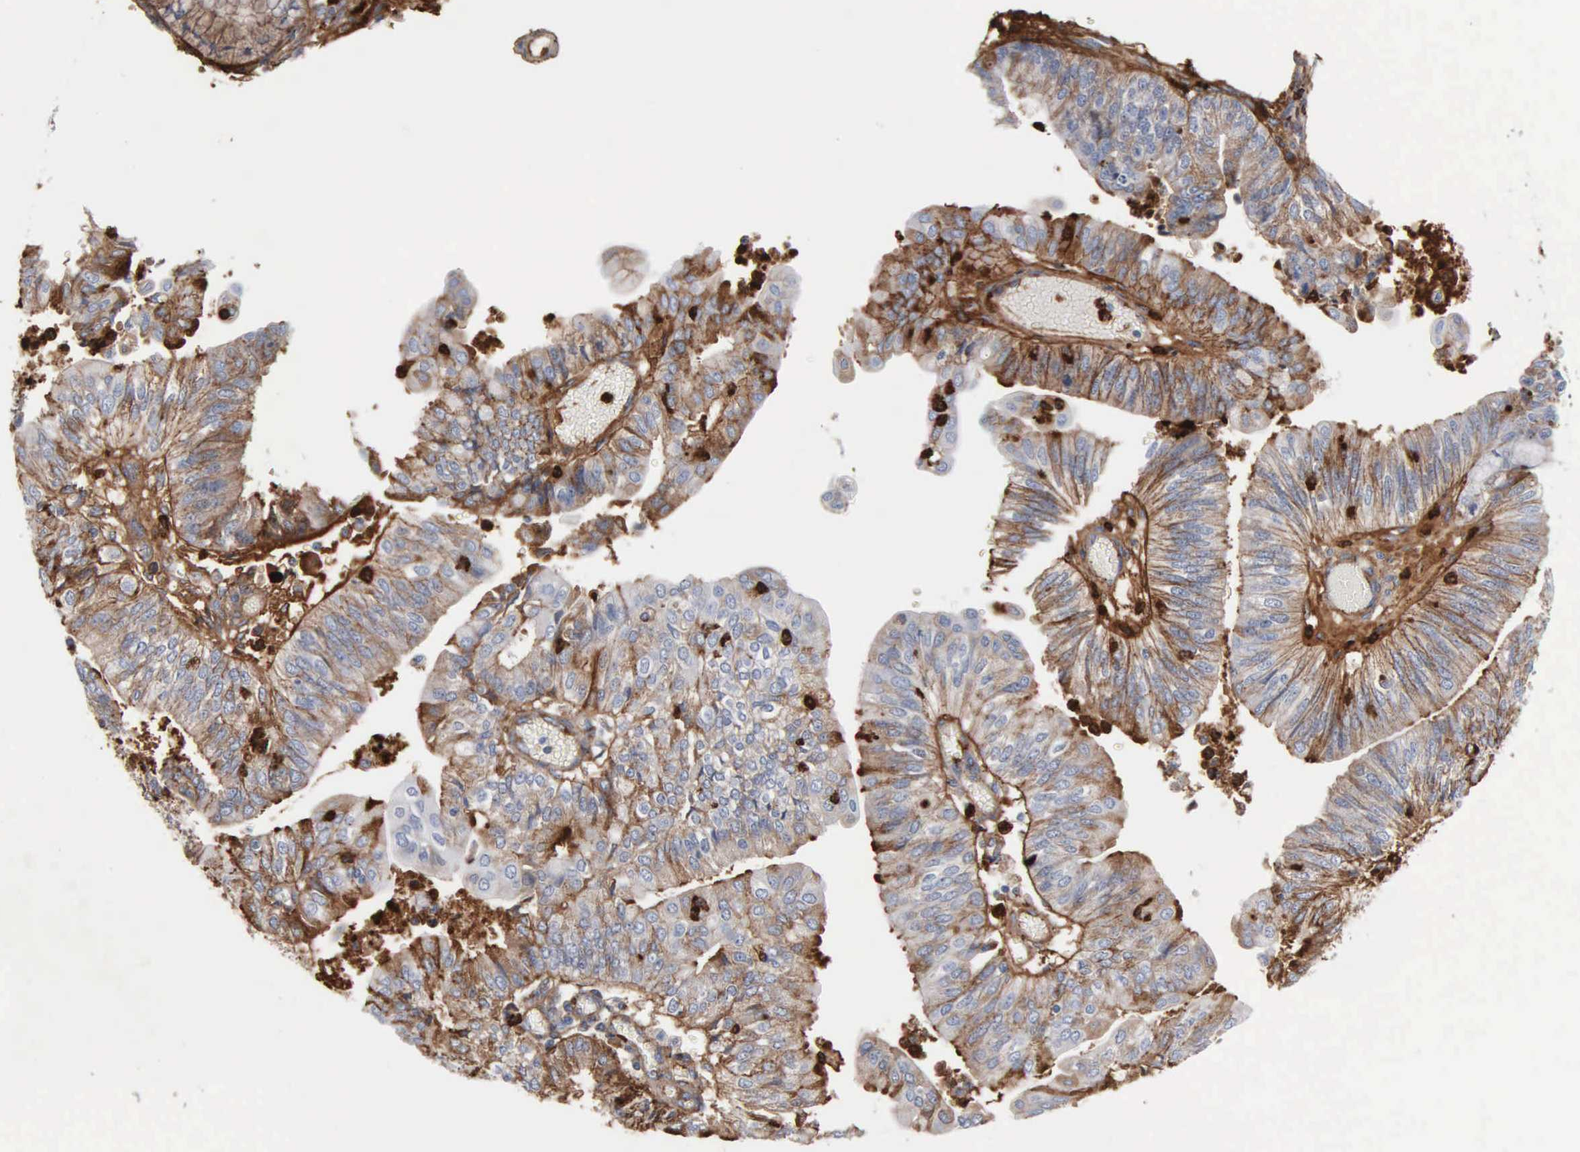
{"staining": {"intensity": "moderate", "quantity": "25%-75%", "location": "cytoplasmic/membranous"}, "tissue": "endometrial cancer", "cell_type": "Tumor cells", "image_type": "cancer", "snomed": [{"axis": "morphology", "description": "Adenocarcinoma, NOS"}, {"axis": "topography", "description": "Endometrium"}], "caption": "Endometrial cancer stained with a protein marker exhibits moderate staining in tumor cells.", "gene": "FN1", "patient": {"sex": "female", "age": 59}}